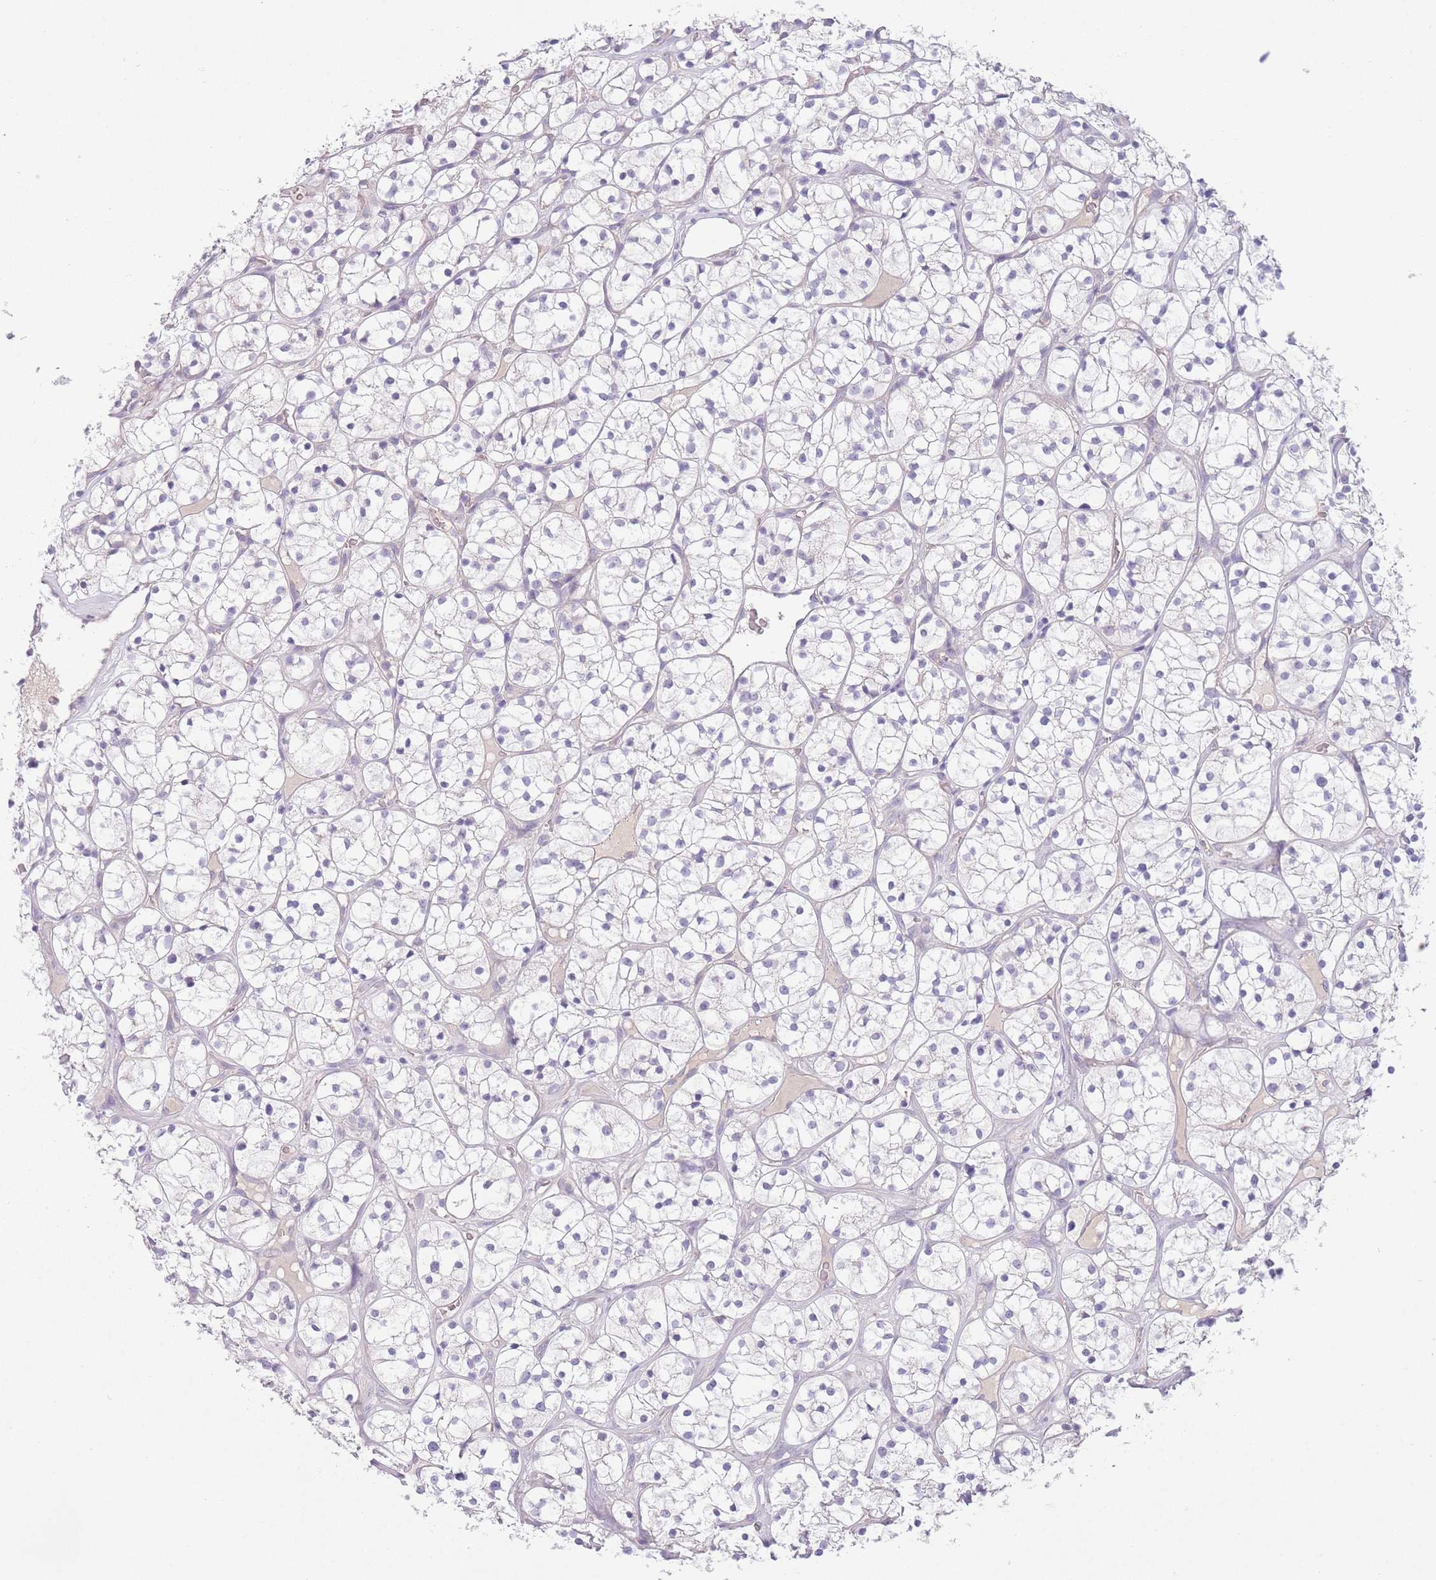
{"staining": {"intensity": "negative", "quantity": "none", "location": "none"}, "tissue": "renal cancer", "cell_type": "Tumor cells", "image_type": "cancer", "snomed": [{"axis": "morphology", "description": "Adenocarcinoma, NOS"}, {"axis": "topography", "description": "Kidney"}], "caption": "High power microscopy histopathology image of an IHC photomicrograph of renal cancer (adenocarcinoma), revealing no significant positivity in tumor cells.", "gene": "PNPLA5", "patient": {"sex": "female", "age": 64}}